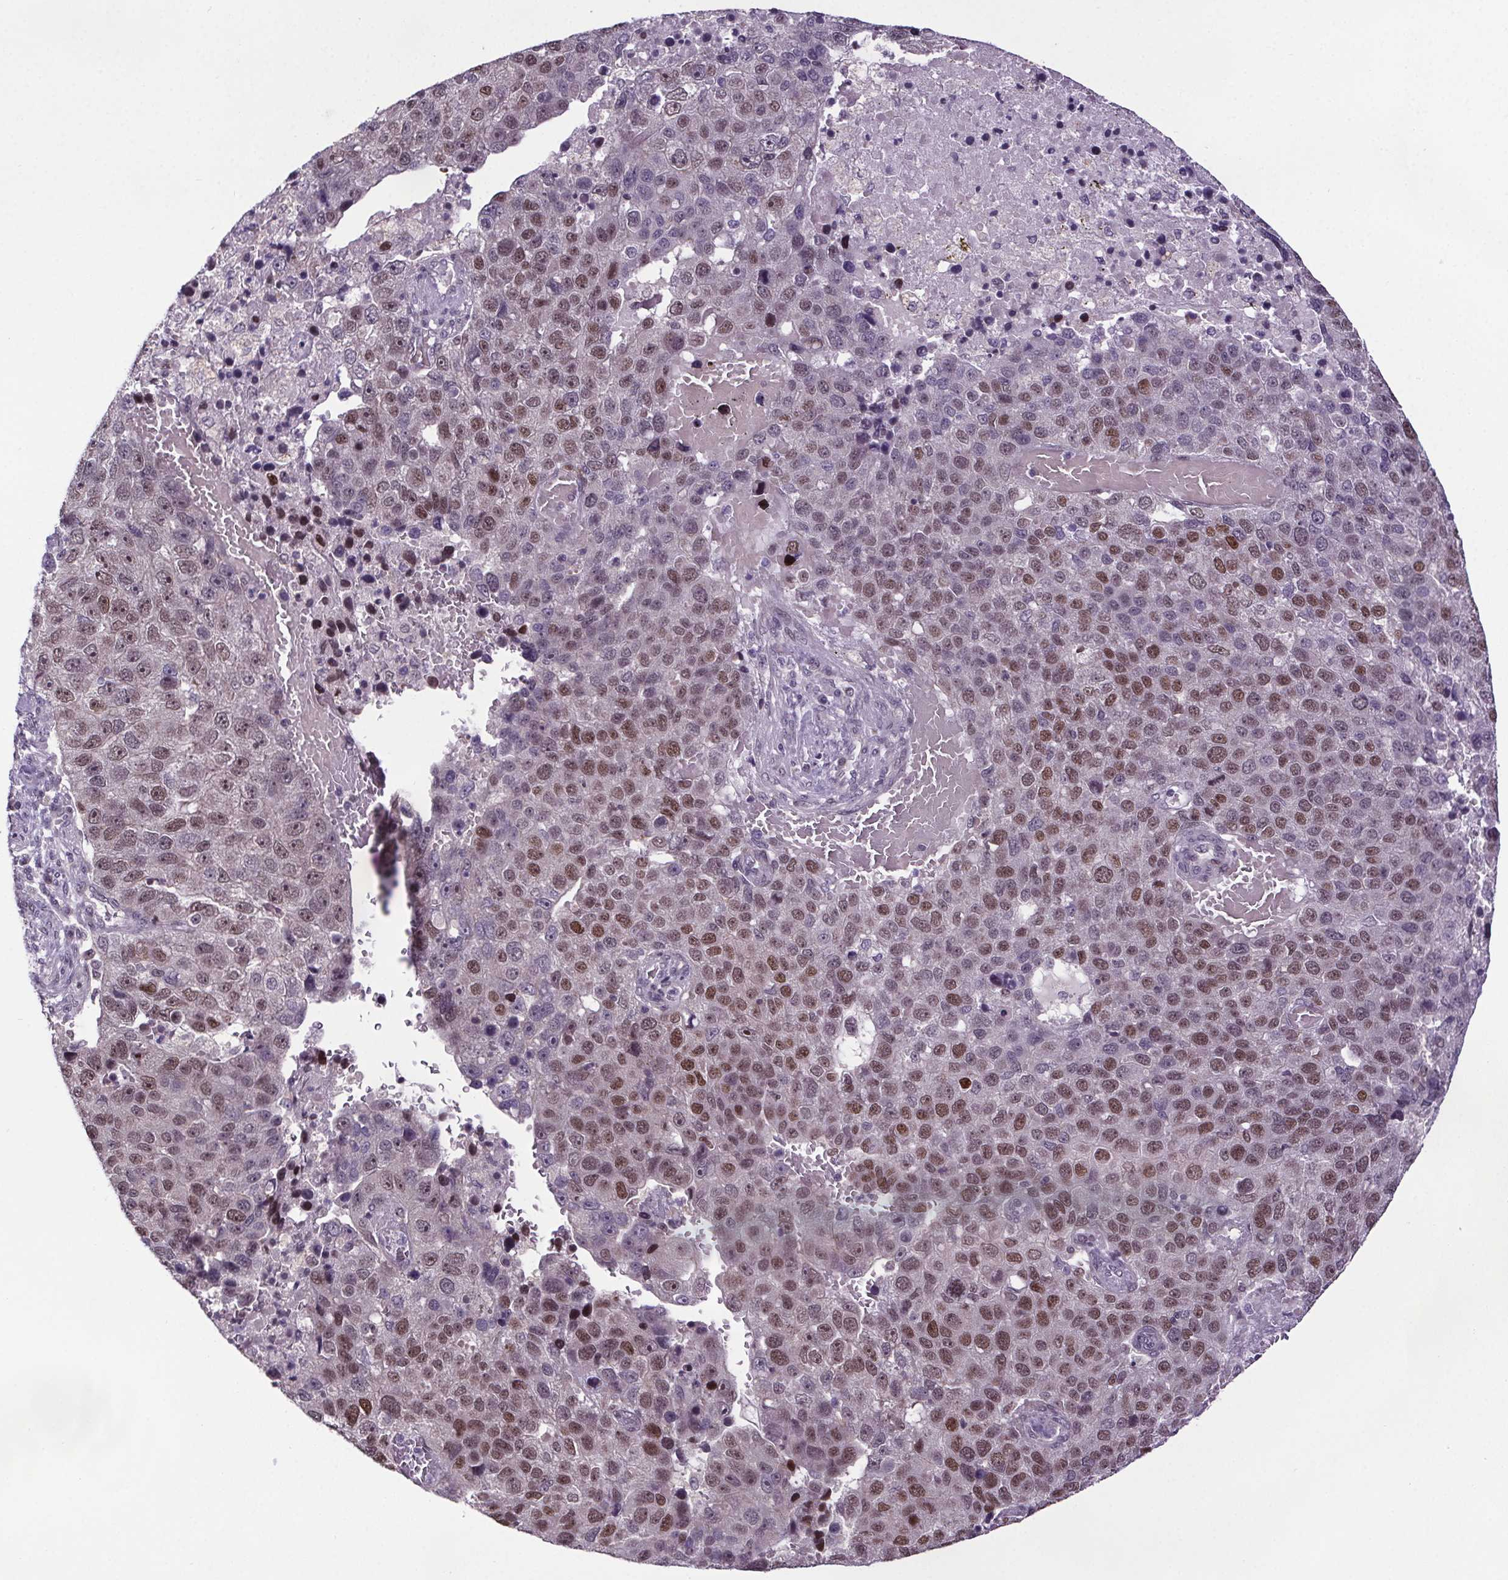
{"staining": {"intensity": "moderate", "quantity": "25%-75%", "location": "nuclear"}, "tissue": "pancreatic cancer", "cell_type": "Tumor cells", "image_type": "cancer", "snomed": [{"axis": "morphology", "description": "Adenocarcinoma, NOS"}, {"axis": "topography", "description": "Pancreas"}], "caption": "Protein staining reveals moderate nuclear expression in approximately 25%-75% of tumor cells in pancreatic cancer (adenocarcinoma). The staining was performed using DAB, with brown indicating positive protein expression. Nuclei are stained blue with hematoxylin.", "gene": "ATMIN", "patient": {"sex": "female", "age": 61}}